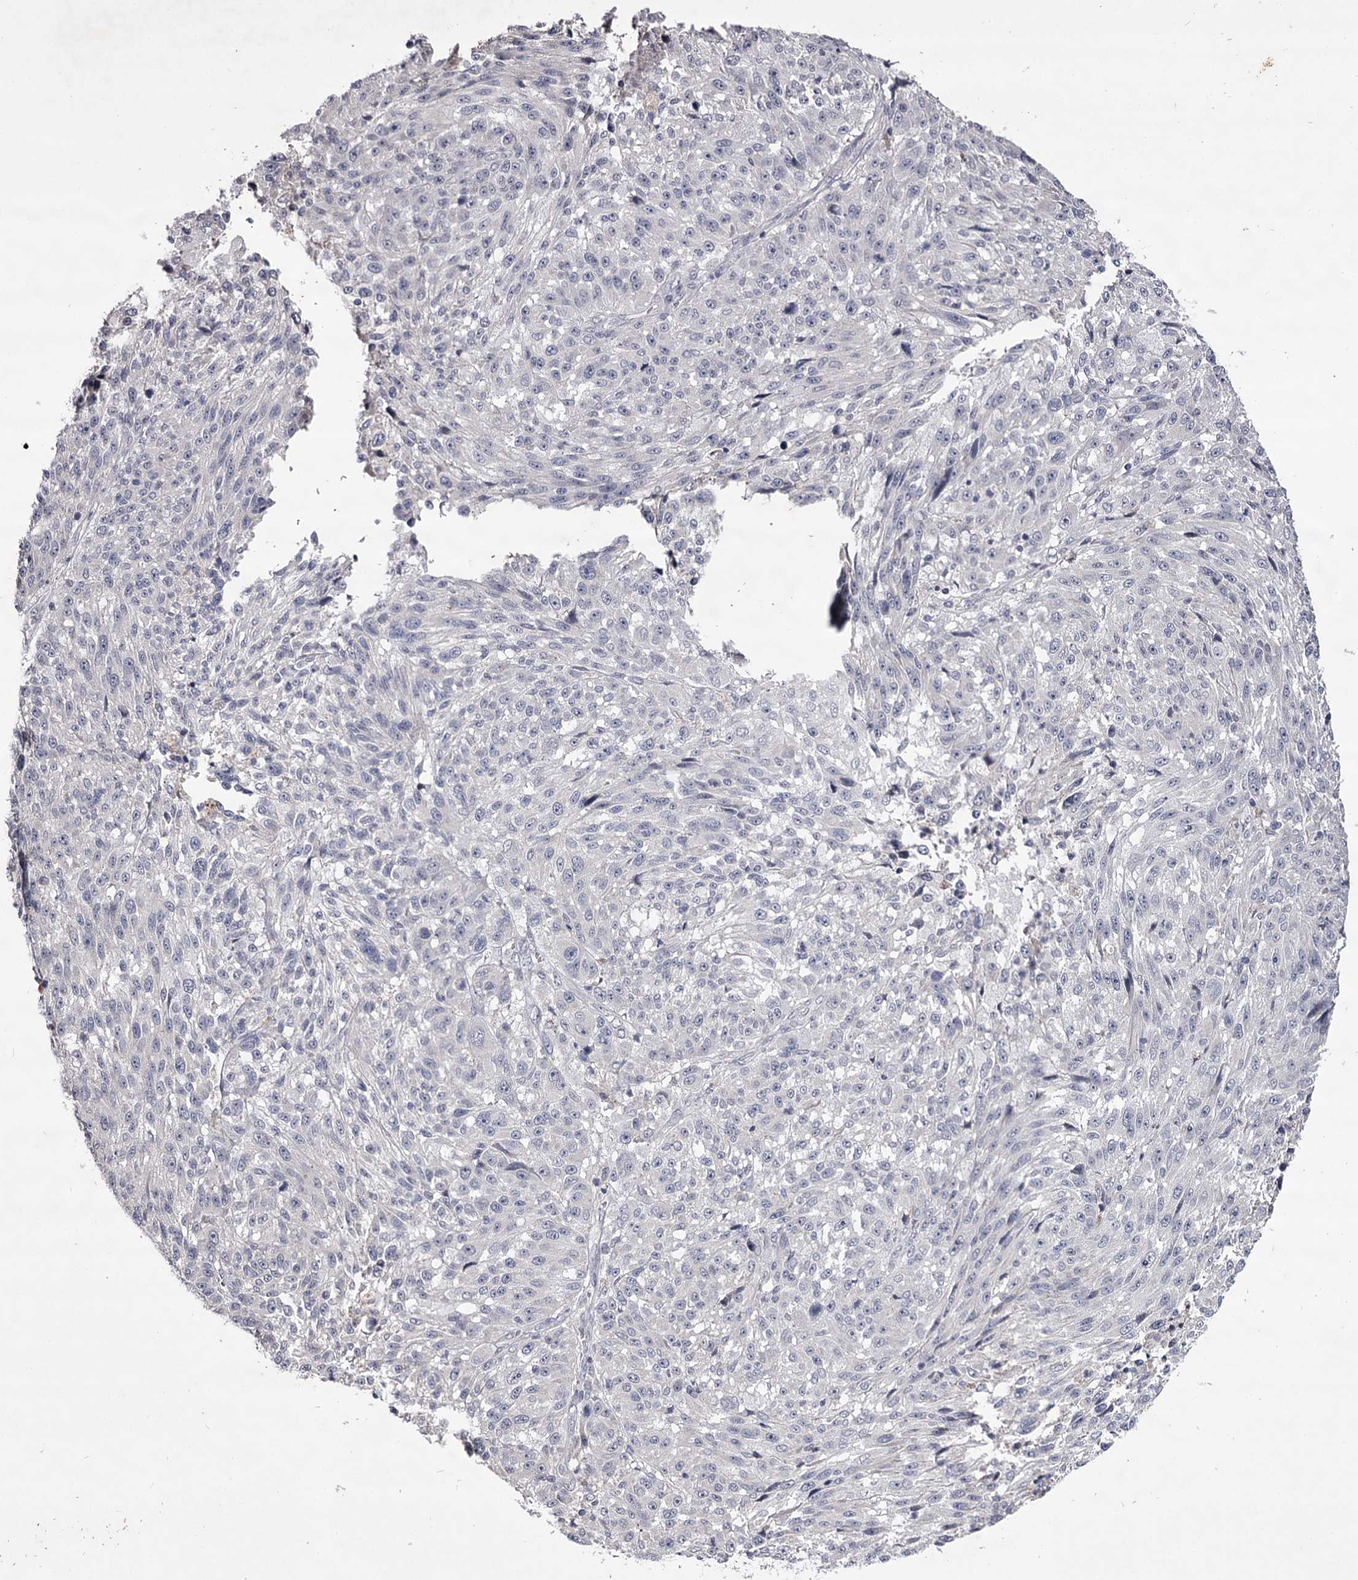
{"staining": {"intensity": "negative", "quantity": "none", "location": "none"}, "tissue": "melanoma", "cell_type": "Tumor cells", "image_type": "cancer", "snomed": [{"axis": "morphology", "description": "Malignant melanoma, NOS"}, {"axis": "topography", "description": "Skin"}], "caption": "This is a micrograph of IHC staining of melanoma, which shows no staining in tumor cells. (DAB (3,3'-diaminobenzidine) immunohistochemistry with hematoxylin counter stain).", "gene": "PRM2", "patient": {"sex": "male", "age": 53}}